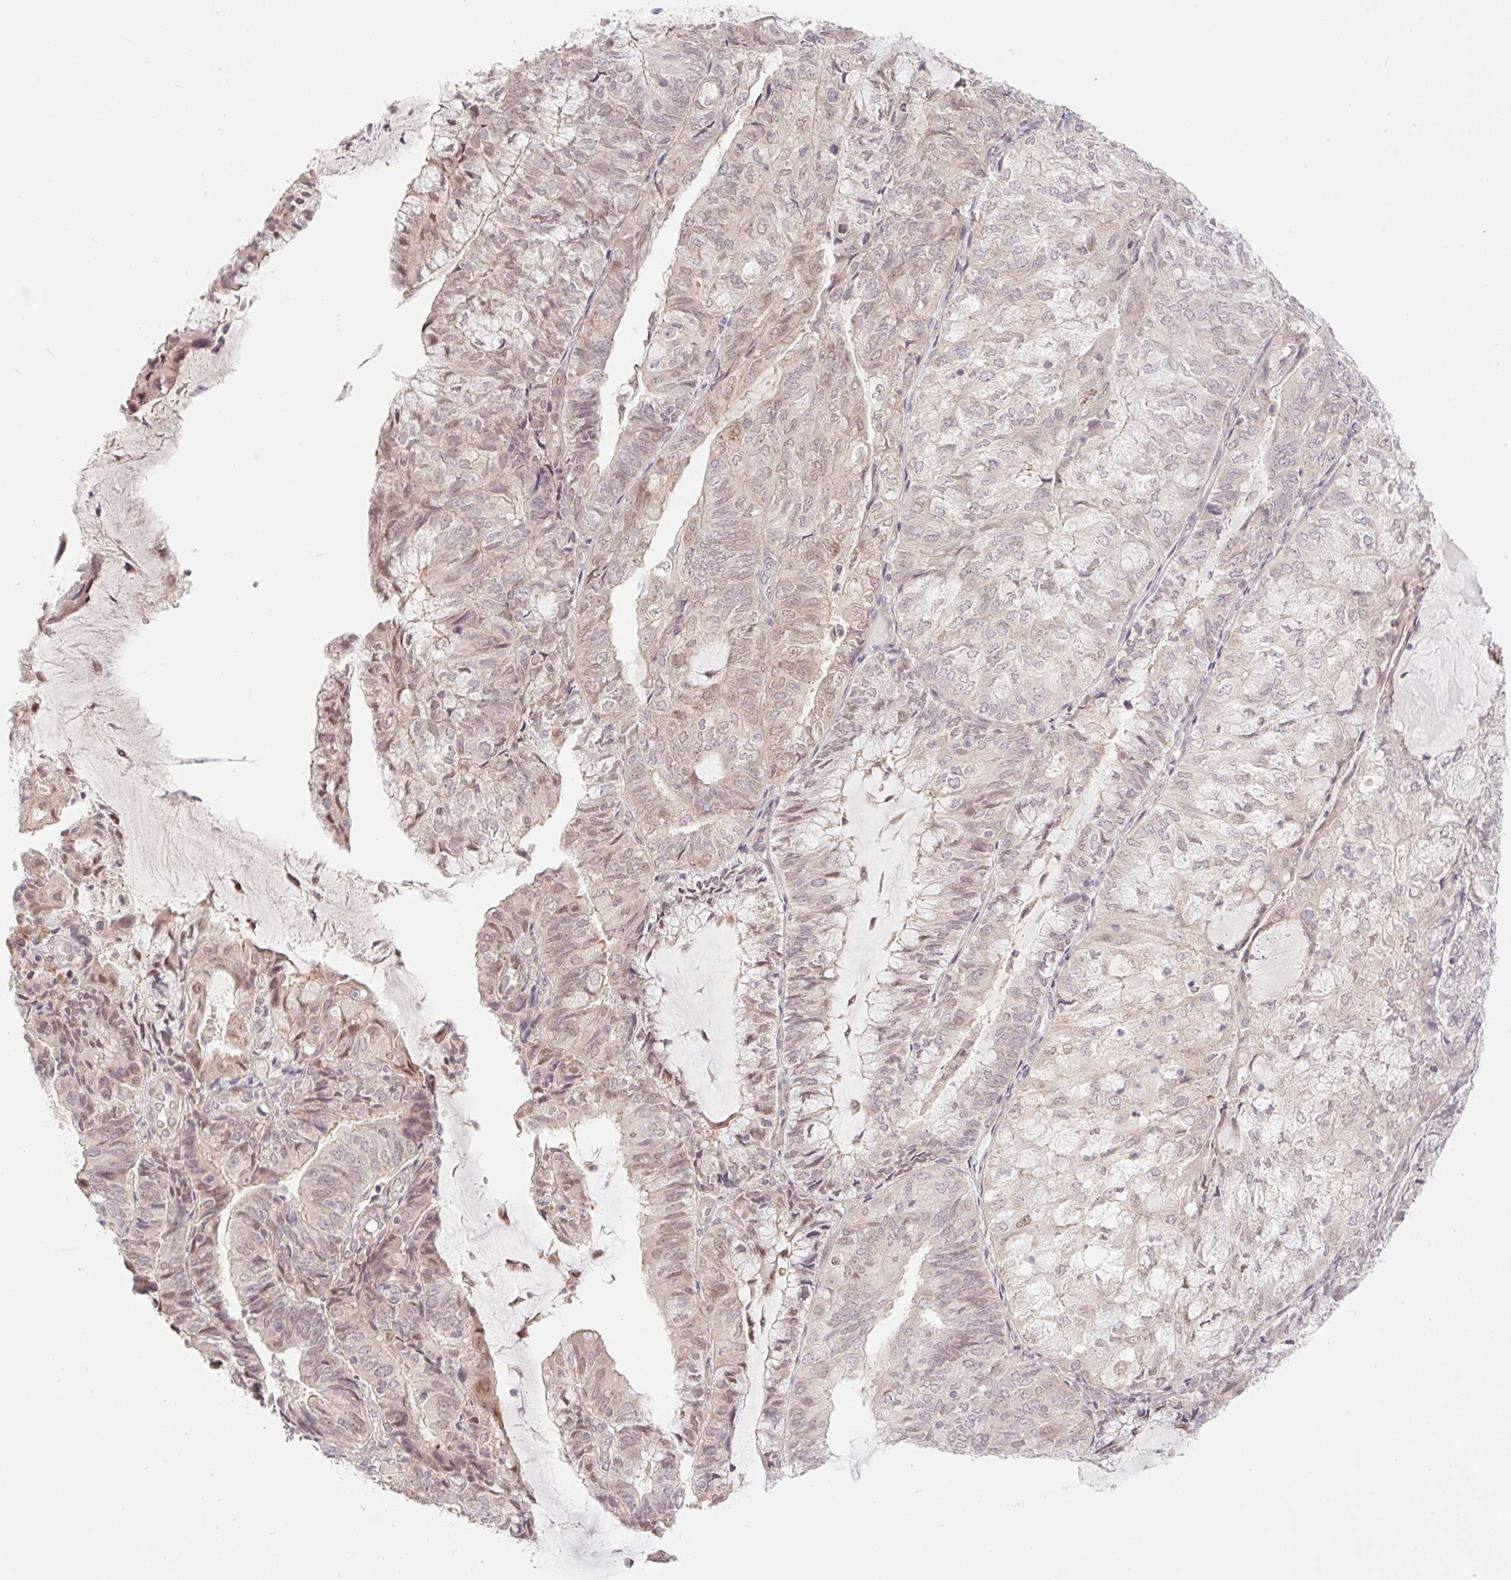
{"staining": {"intensity": "weak", "quantity": "25%-75%", "location": "cytoplasmic/membranous,nuclear"}, "tissue": "endometrial cancer", "cell_type": "Tumor cells", "image_type": "cancer", "snomed": [{"axis": "morphology", "description": "Adenocarcinoma, NOS"}, {"axis": "topography", "description": "Endometrium"}], "caption": "Brown immunohistochemical staining in adenocarcinoma (endometrial) displays weak cytoplasmic/membranous and nuclear staining in approximately 25%-75% of tumor cells. (Brightfield microscopy of DAB IHC at high magnification).", "gene": "EMC10", "patient": {"sex": "female", "age": 81}}